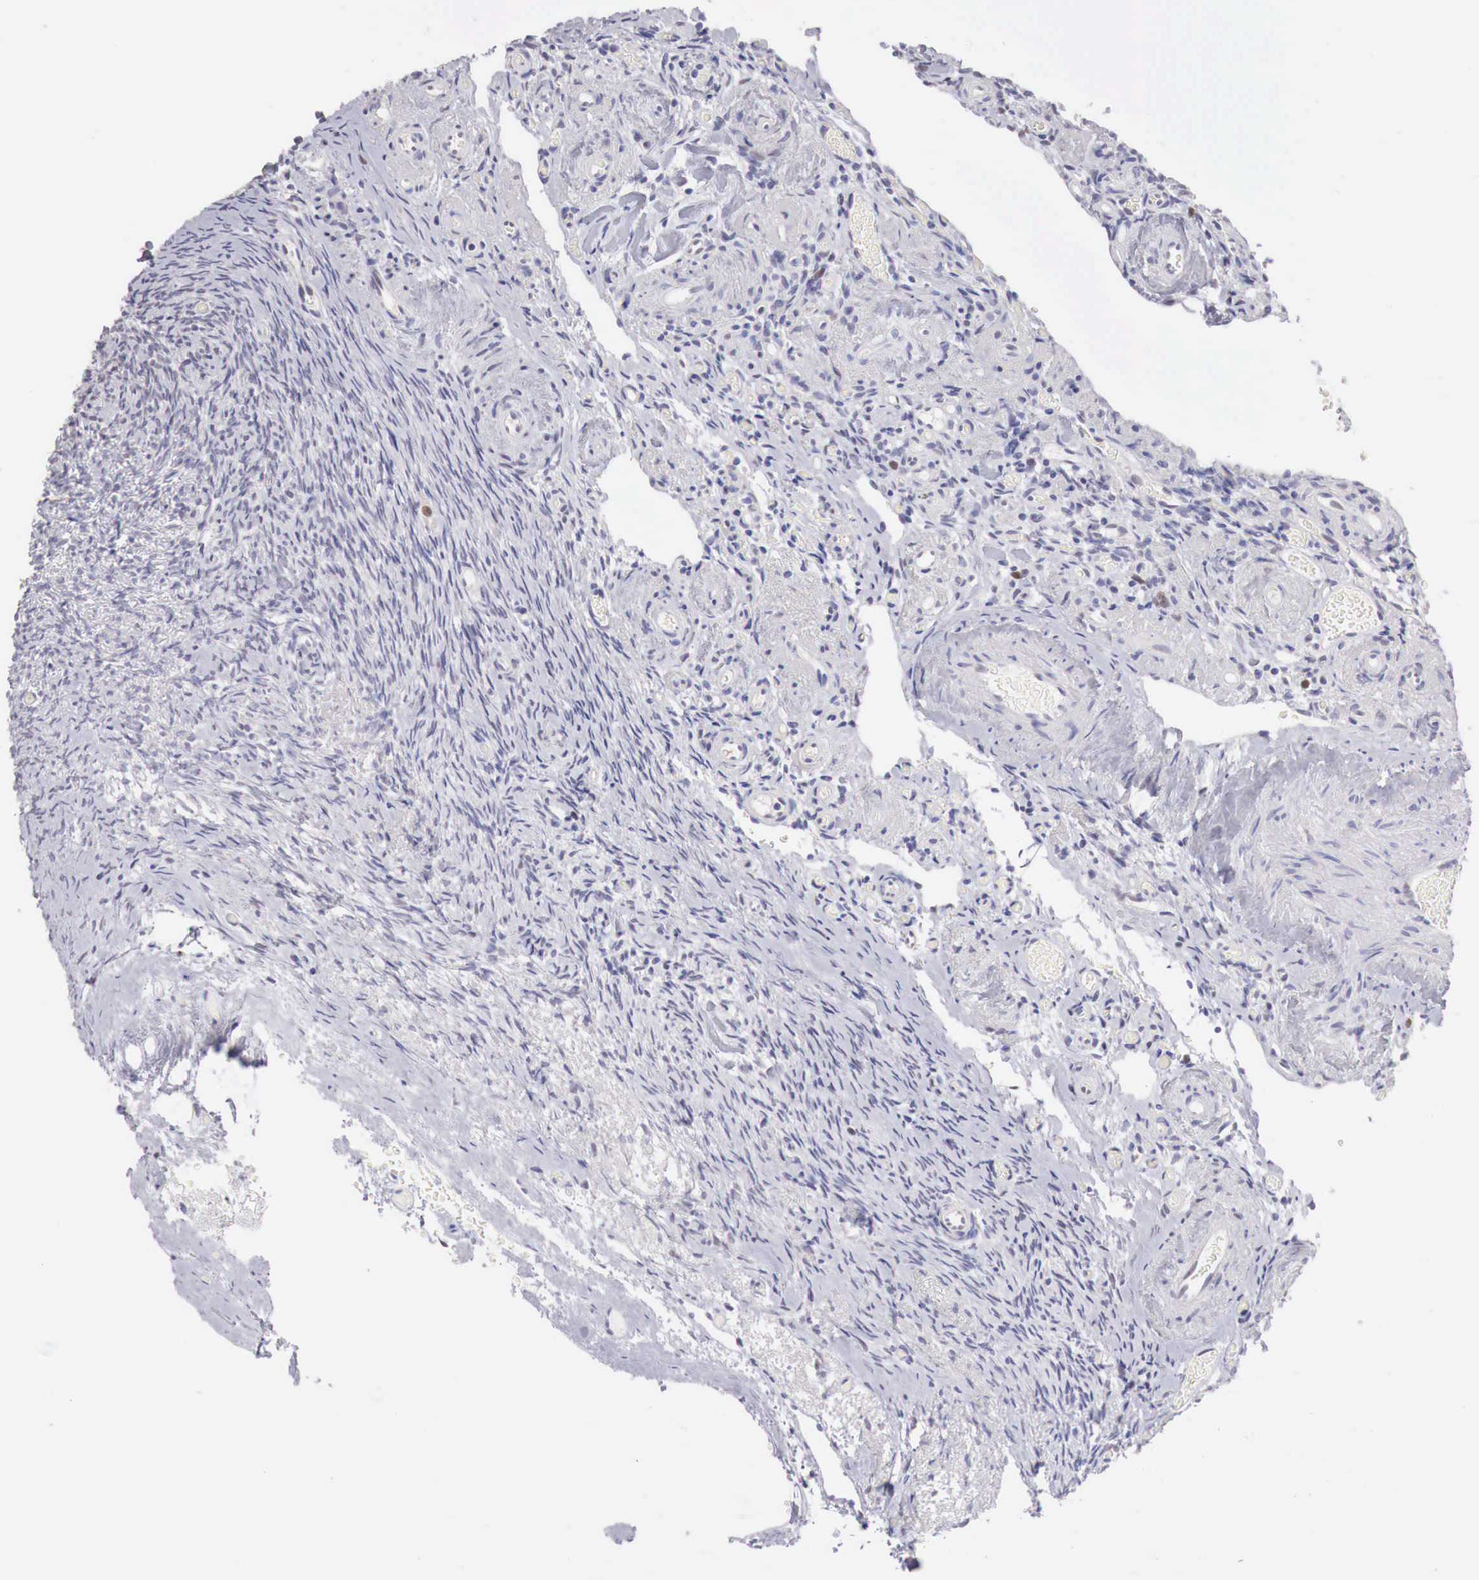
{"staining": {"intensity": "negative", "quantity": "none", "location": "none"}, "tissue": "ovary", "cell_type": "Ovarian stroma cells", "image_type": "normal", "snomed": [{"axis": "morphology", "description": "Normal tissue, NOS"}, {"axis": "topography", "description": "Ovary"}], "caption": "The IHC micrograph has no significant expression in ovarian stroma cells of ovary. Nuclei are stained in blue.", "gene": "UBA1", "patient": {"sex": "female", "age": 78}}